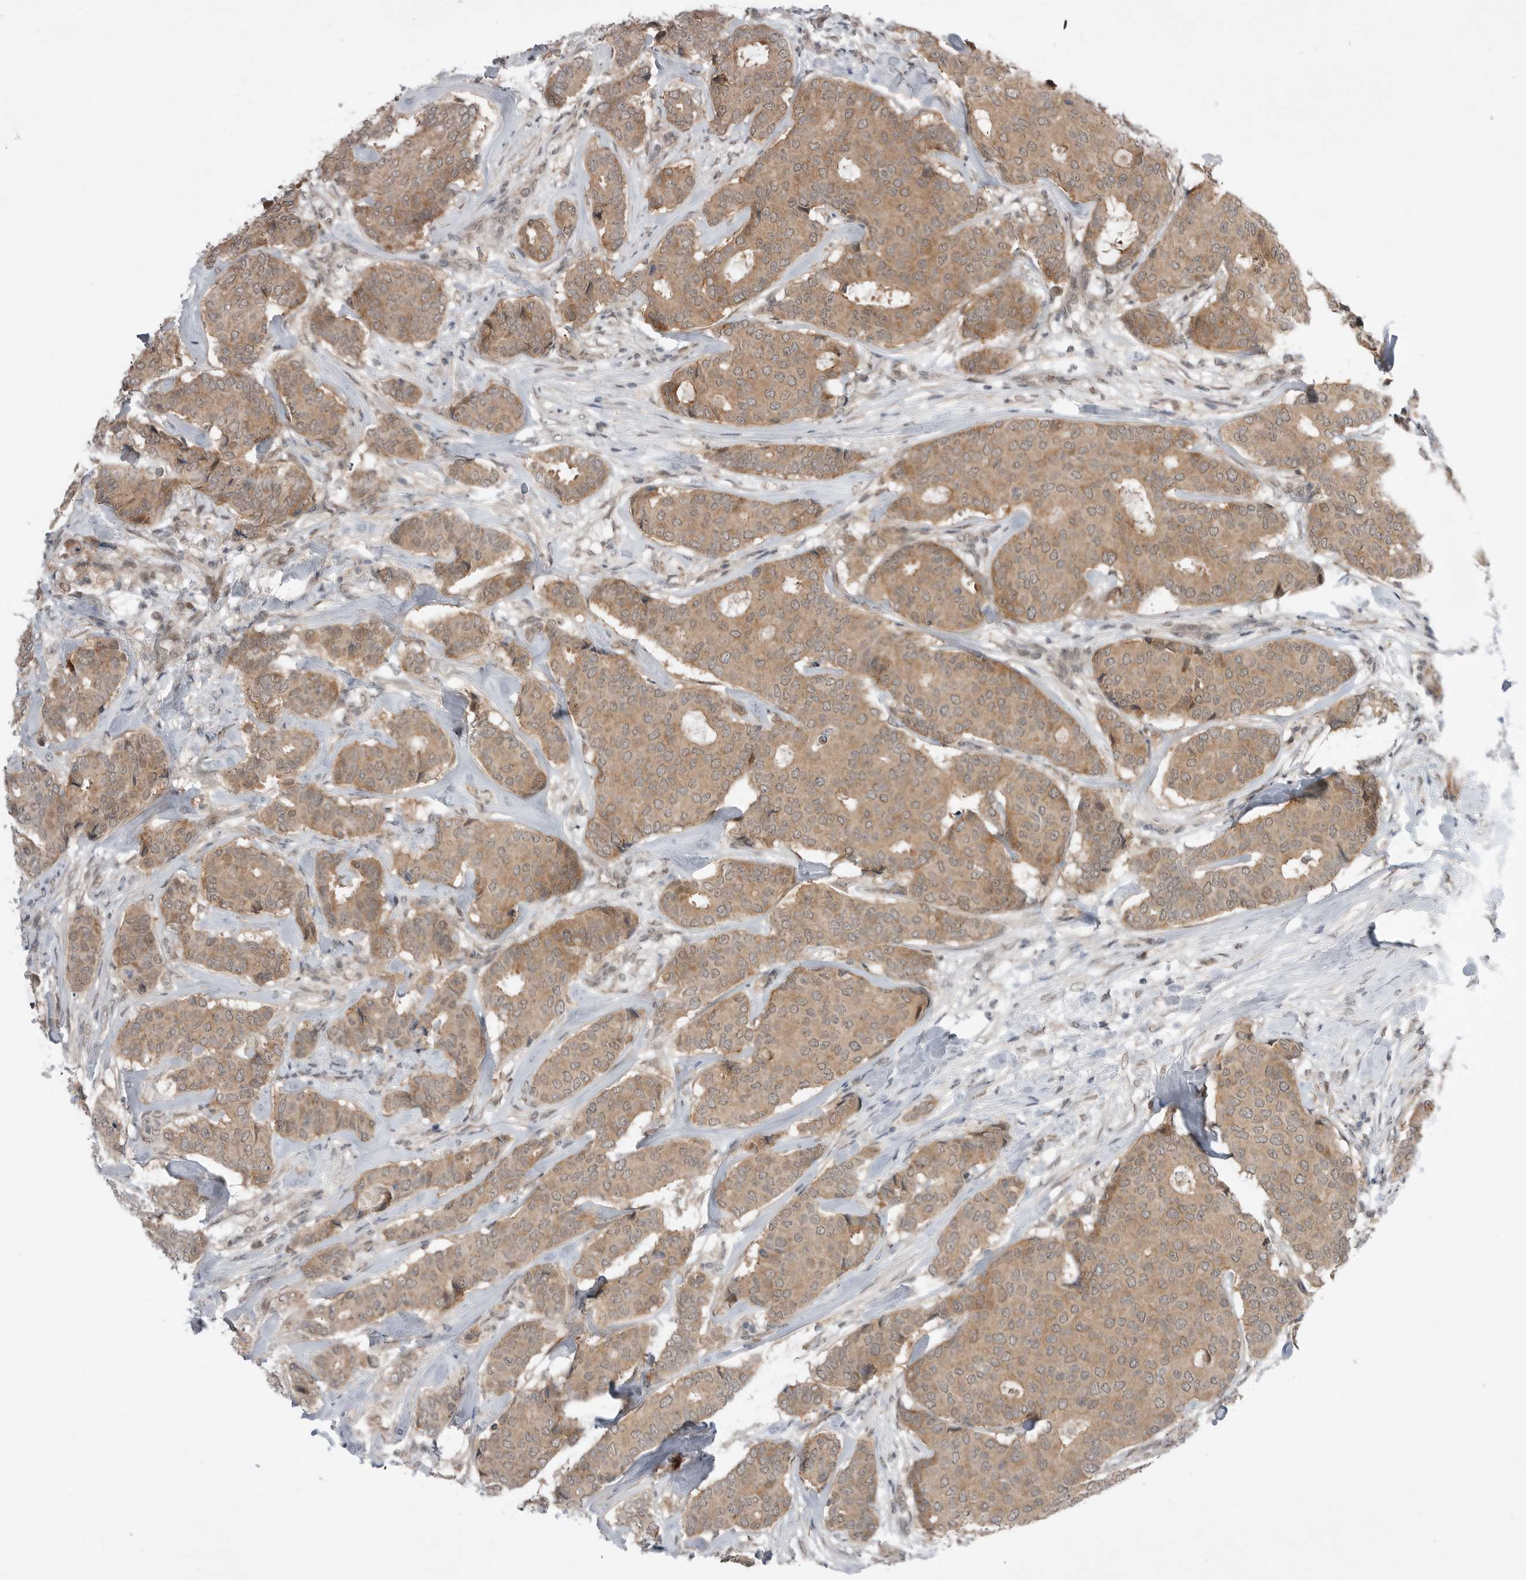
{"staining": {"intensity": "weak", "quantity": ">75%", "location": "cytoplasmic/membranous"}, "tissue": "breast cancer", "cell_type": "Tumor cells", "image_type": "cancer", "snomed": [{"axis": "morphology", "description": "Duct carcinoma"}, {"axis": "topography", "description": "Breast"}], "caption": "Breast cancer (intraductal carcinoma) tissue shows weak cytoplasmic/membranous expression in approximately >75% of tumor cells", "gene": "NTAQ1", "patient": {"sex": "female", "age": 75}}